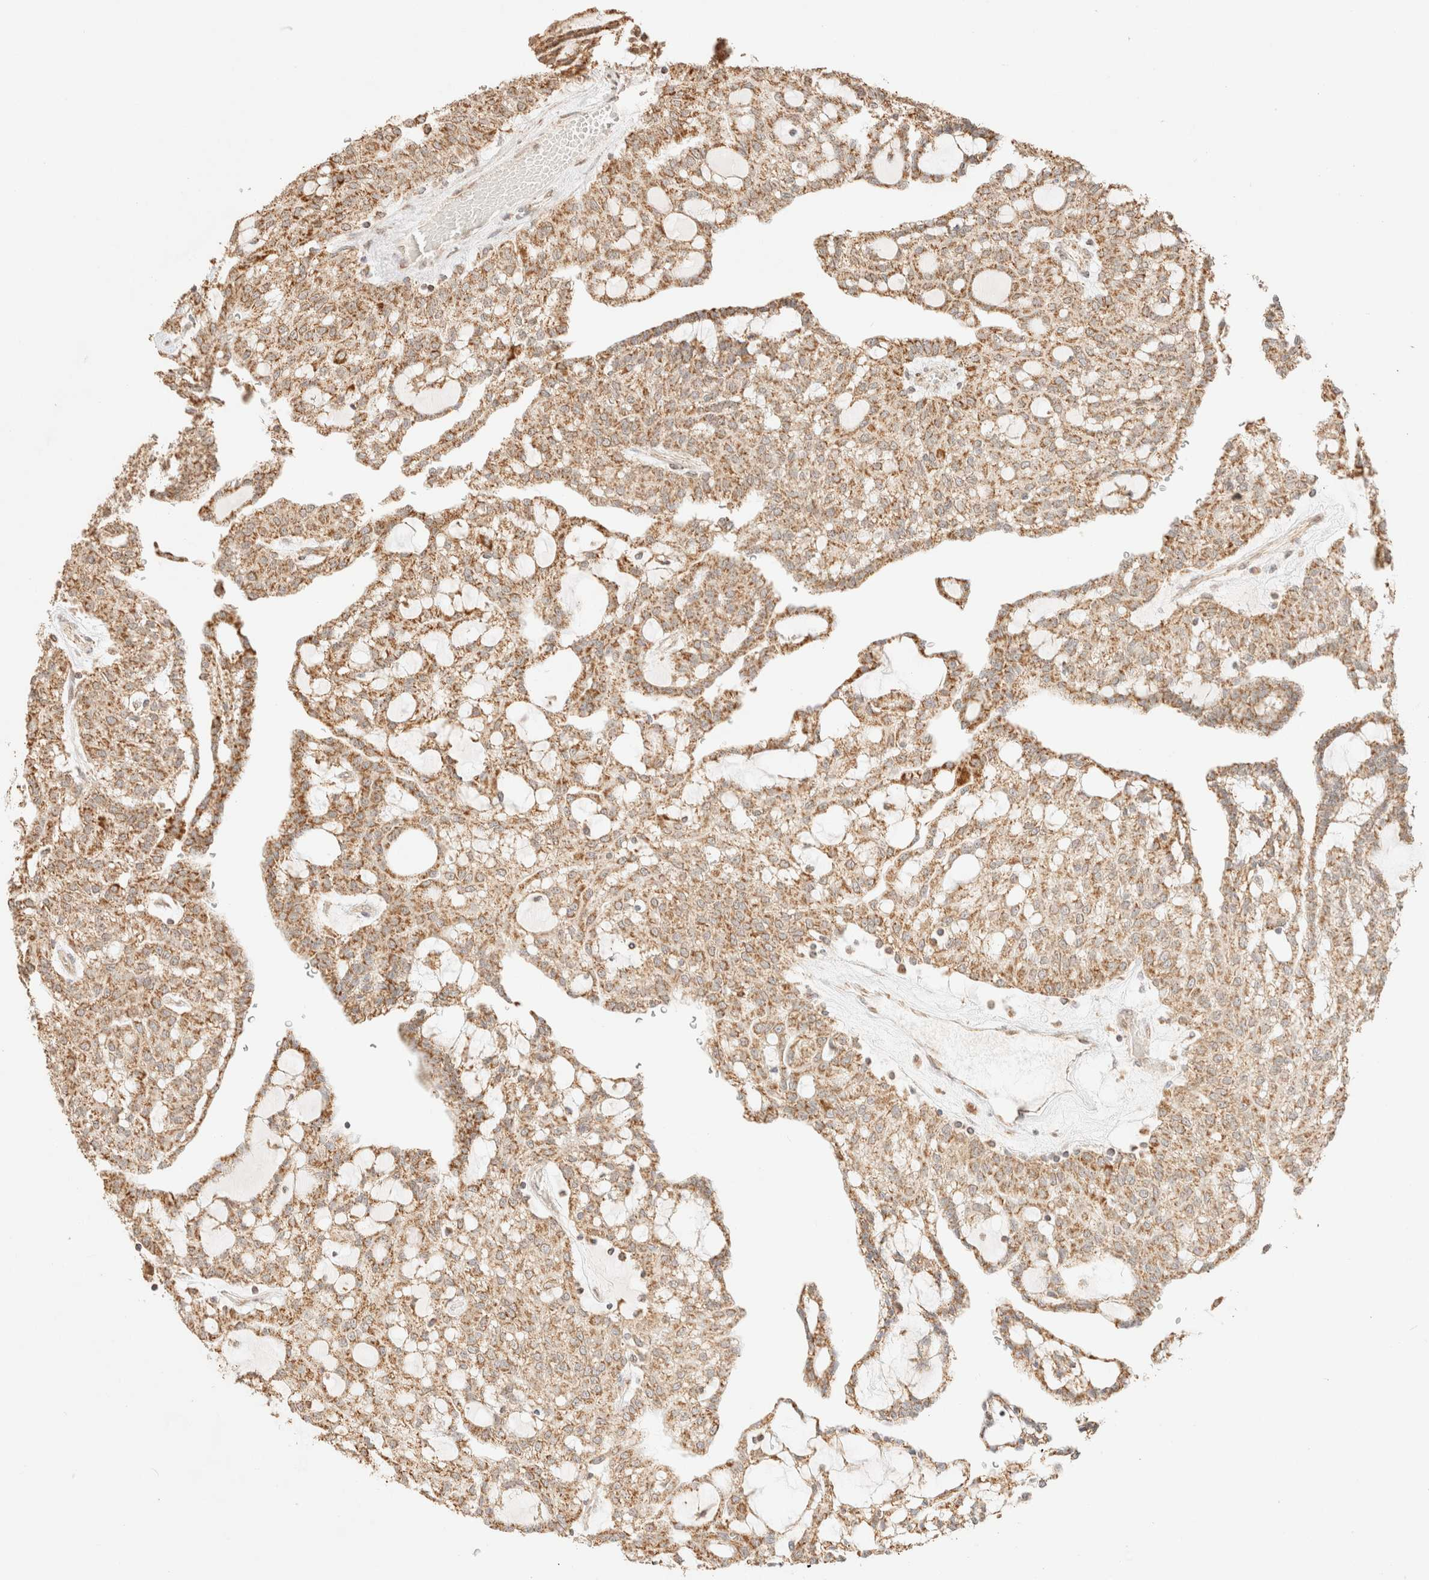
{"staining": {"intensity": "moderate", "quantity": ">75%", "location": "cytoplasmic/membranous"}, "tissue": "renal cancer", "cell_type": "Tumor cells", "image_type": "cancer", "snomed": [{"axis": "morphology", "description": "Adenocarcinoma, NOS"}, {"axis": "topography", "description": "Kidney"}], "caption": "A brown stain shows moderate cytoplasmic/membranous expression of a protein in renal adenocarcinoma tumor cells.", "gene": "TACO1", "patient": {"sex": "male", "age": 63}}